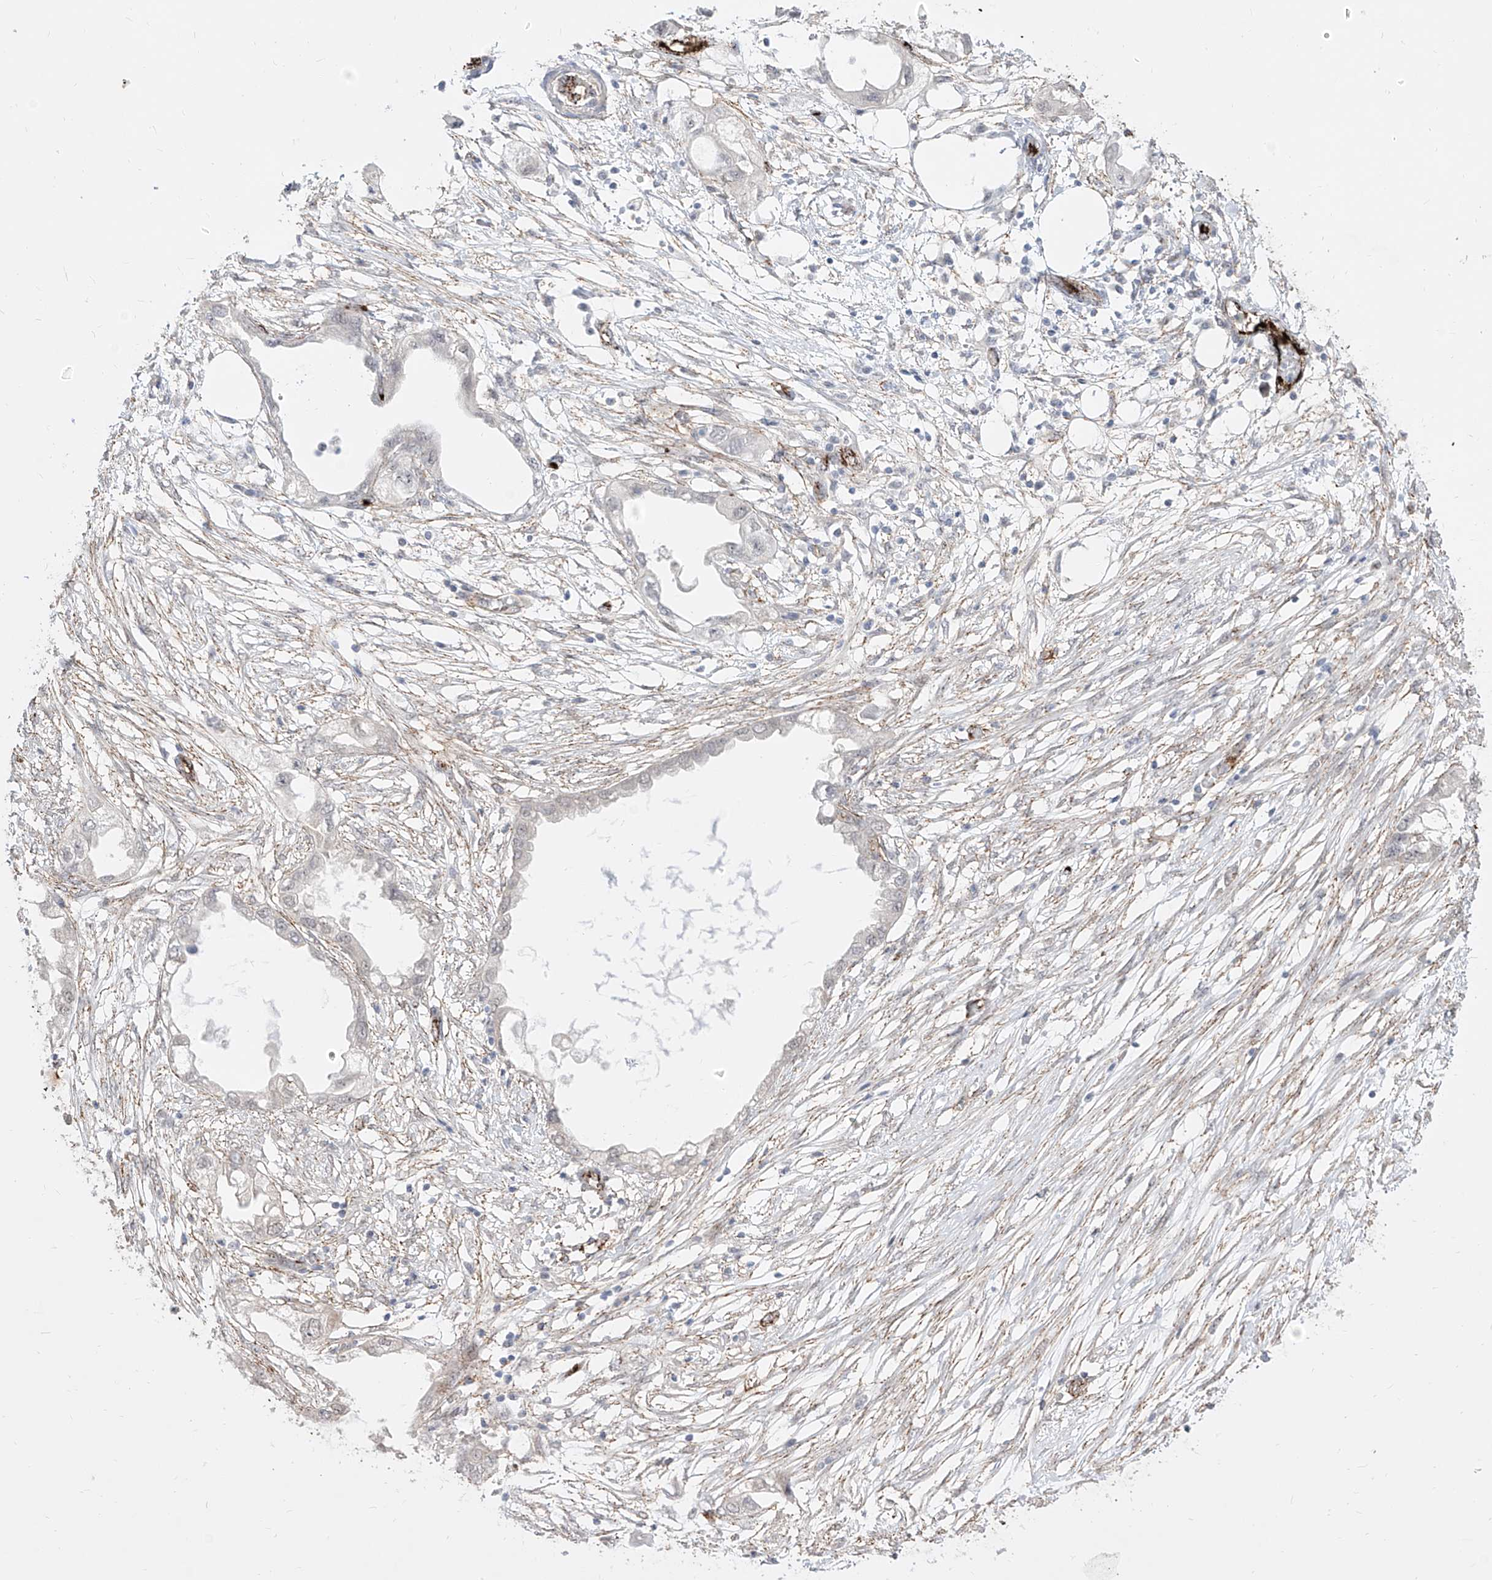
{"staining": {"intensity": "negative", "quantity": "none", "location": "none"}, "tissue": "endometrial cancer", "cell_type": "Tumor cells", "image_type": "cancer", "snomed": [{"axis": "morphology", "description": "Adenocarcinoma, NOS"}, {"axis": "morphology", "description": "Adenocarcinoma, metastatic, NOS"}, {"axis": "topography", "description": "Adipose tissue"}, {"axis": "topography", "description": "Endometrium"}], "caption": "A histopathology image of endometrial metastatic adenocarcinoma stained for a protein shows no brown staining in tumor cells.", "gene": "ZGRF1", "patient": {"sex": "female", "age": 67}}